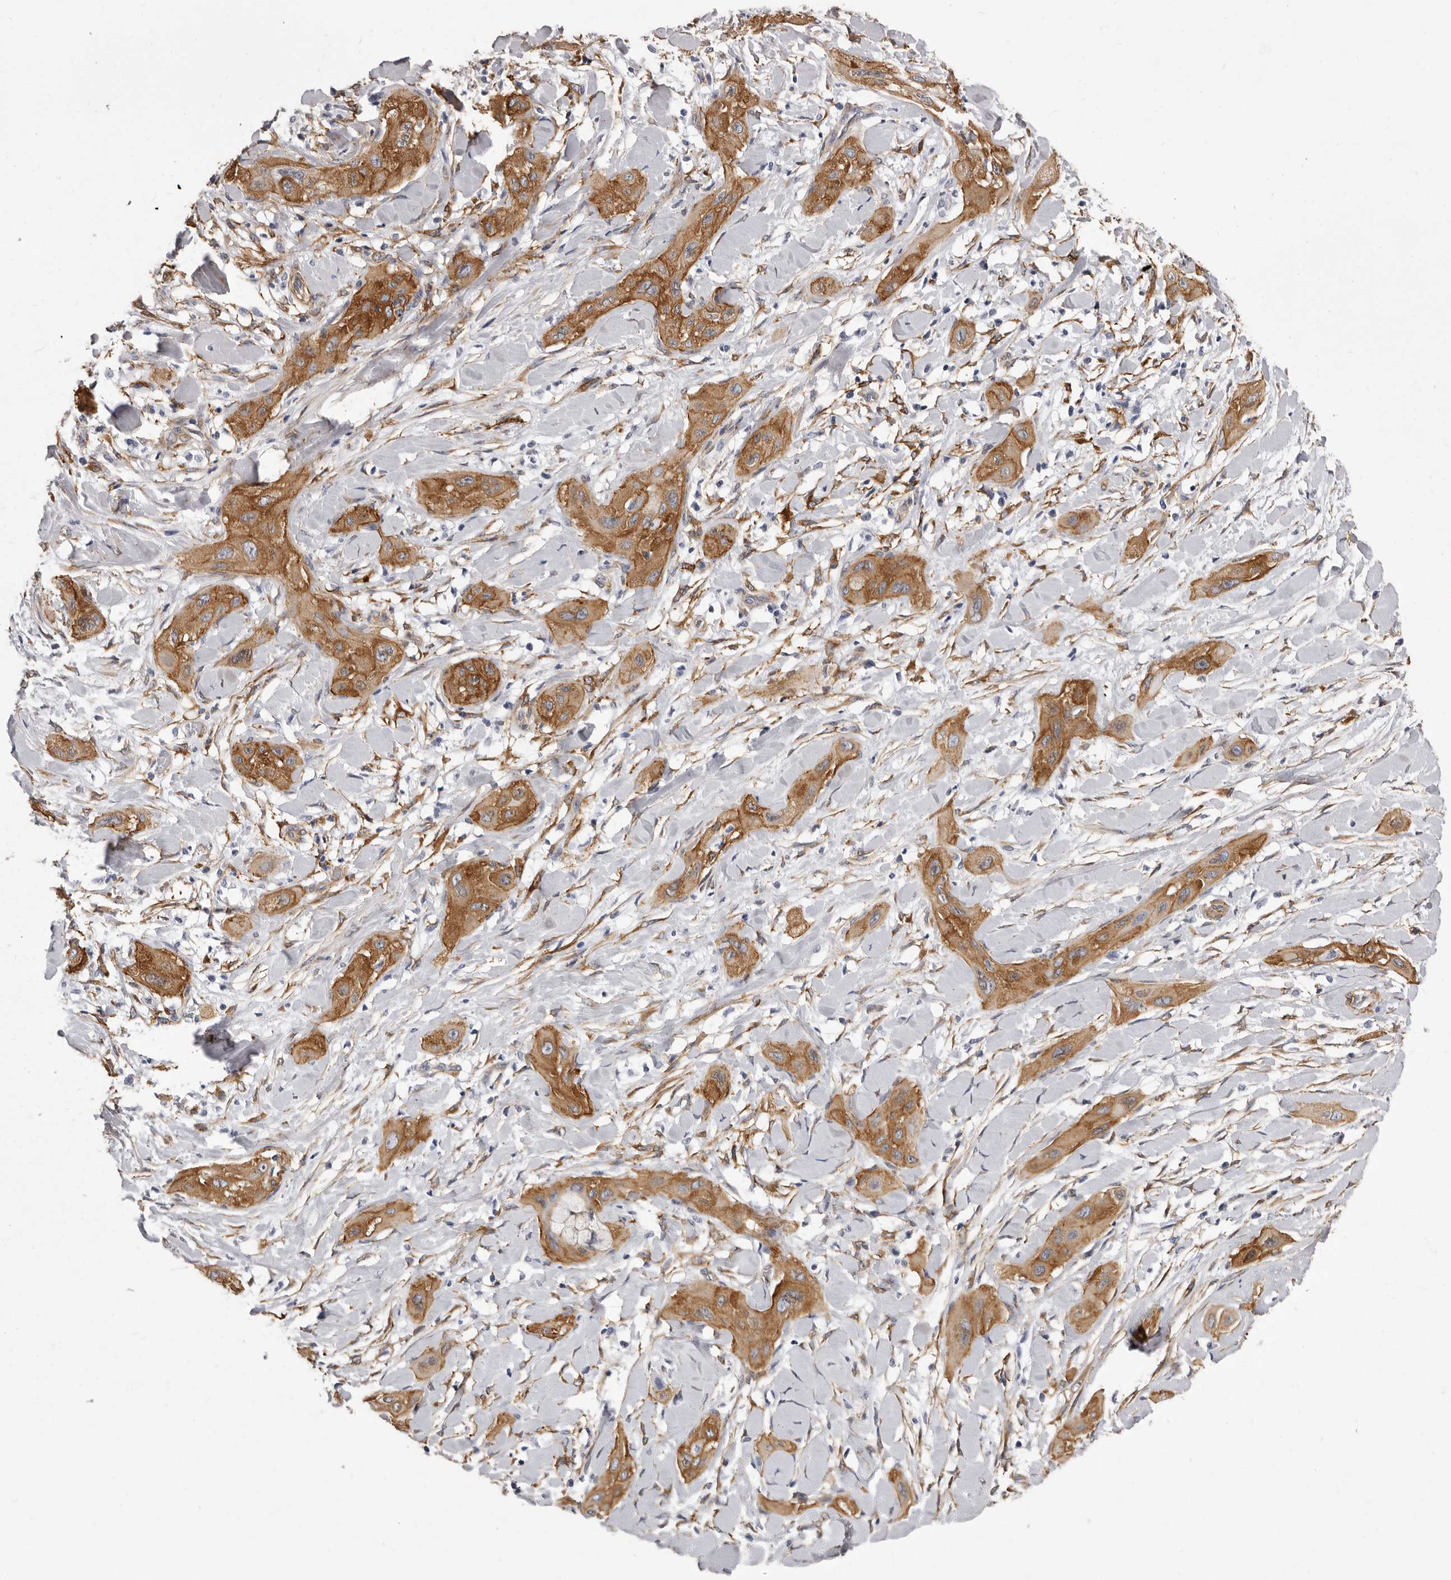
{"staining": {"intensity": "moderate", "quantity": ">75%", "location": "cytoplasmic/membranous"}, "tissue": "lung cancer", "cell_type": "Tumor cells", "image_type": "cancer", "snomed": [{"axis": "morphology", "description": "Squamous cell carcinoma, NOS"}, {"axis": "topography", "description": "Lung"}], "caption": "Tumor cells demonstrate medium levels of moderate cytoplasmic/membranous expression in about >75% of cells in squamous cell carcinoma (lung).", "gene": "ENAH", "patient": {"sex": "female", "age": 47}}